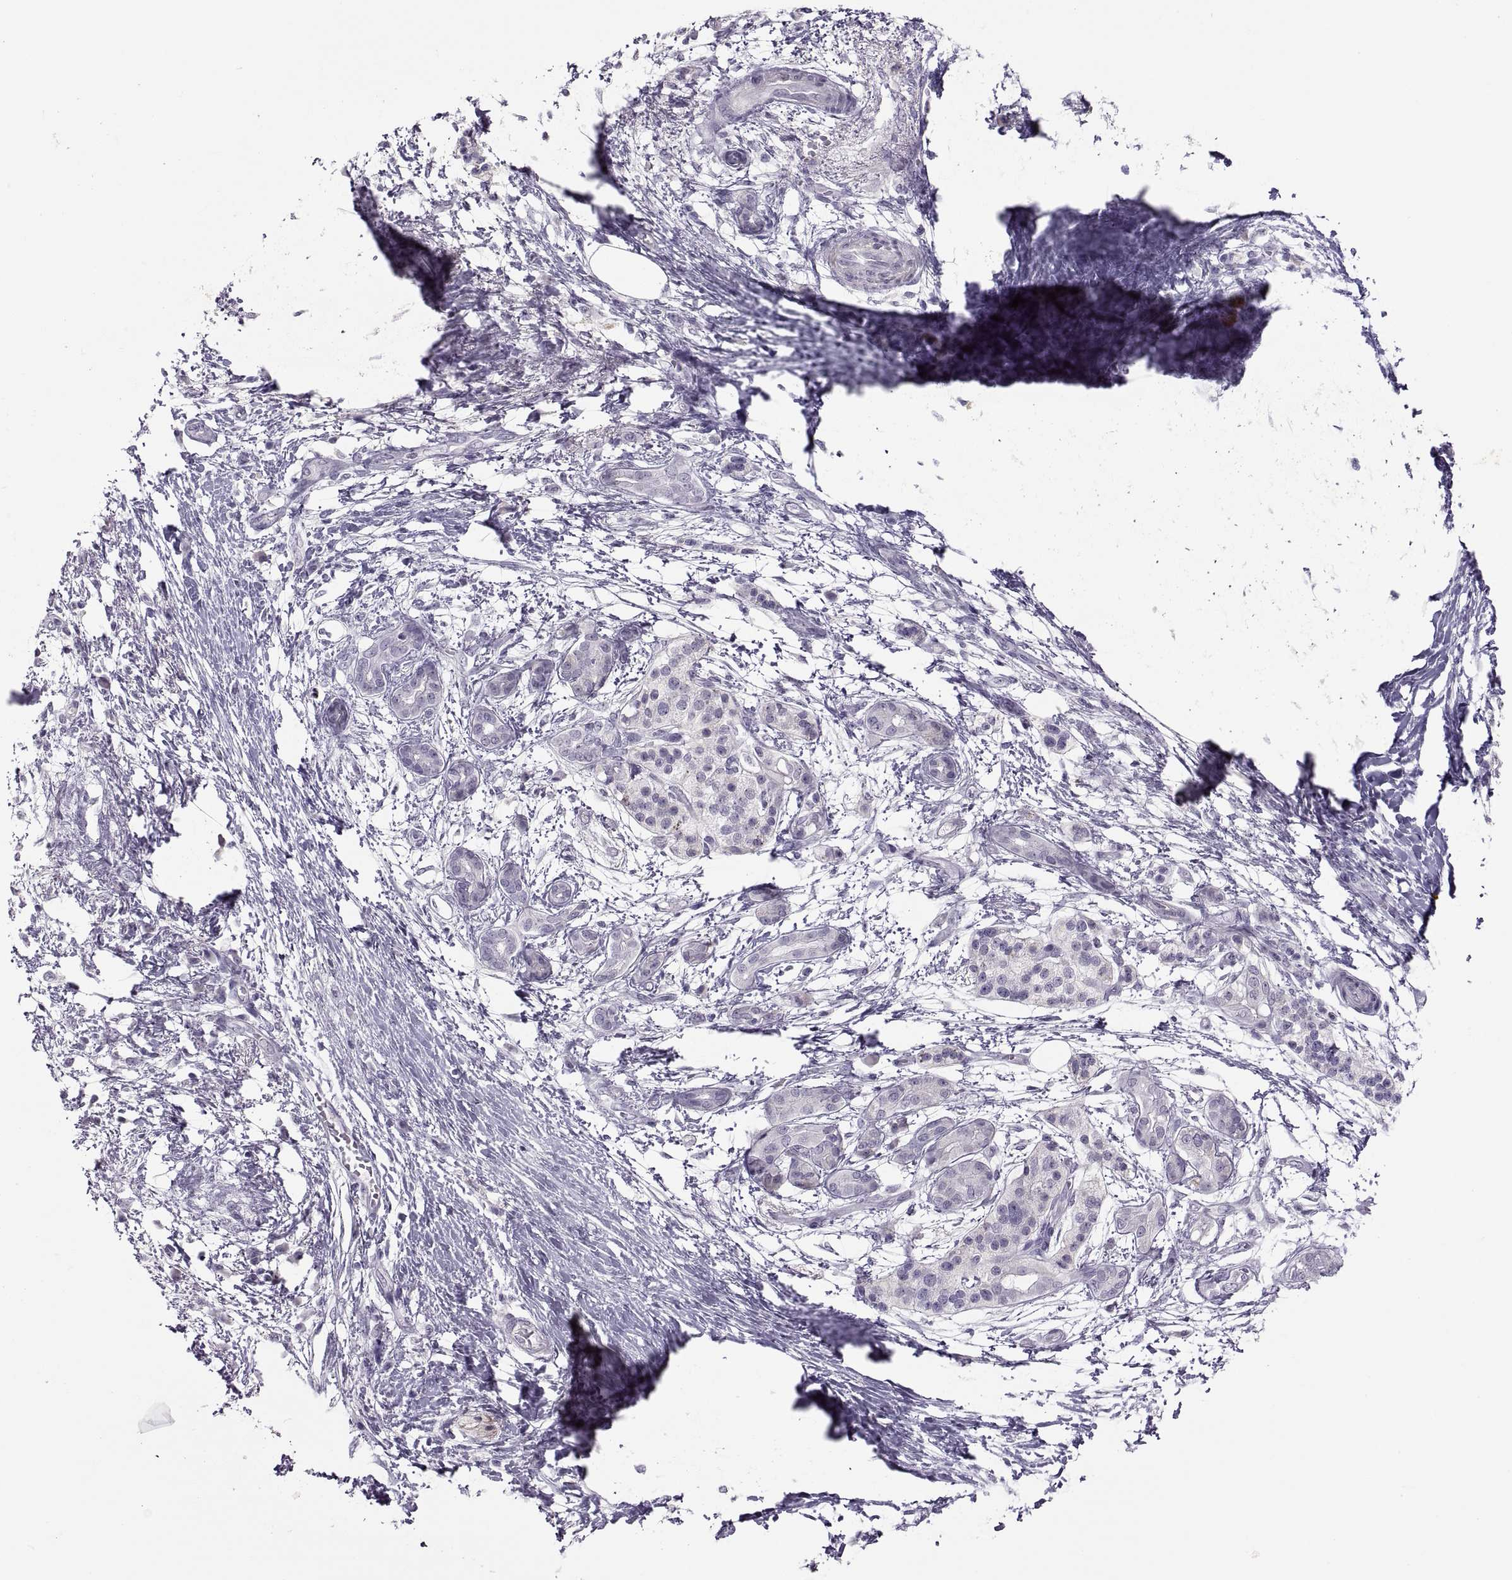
{"staining": {"intensity": "negative", "quantity": "none", "location": "none"}, "tissue": "pancreatic cancer", "cell_type": "Tumor cells", "image_type": "cancer", "snomed": [{"axis": "morphology", "description": "Adenocarcinoma, NOS"}, {"axis": "topography", "description": "Pancreas"}], "caption": "DAB immunohistochemical staining of pancreatic adenocarcinoma demonstrates no significant expression in tumor cells.", "gene": "CHCT1", "patient": {"sex": "female", "age": 72}}